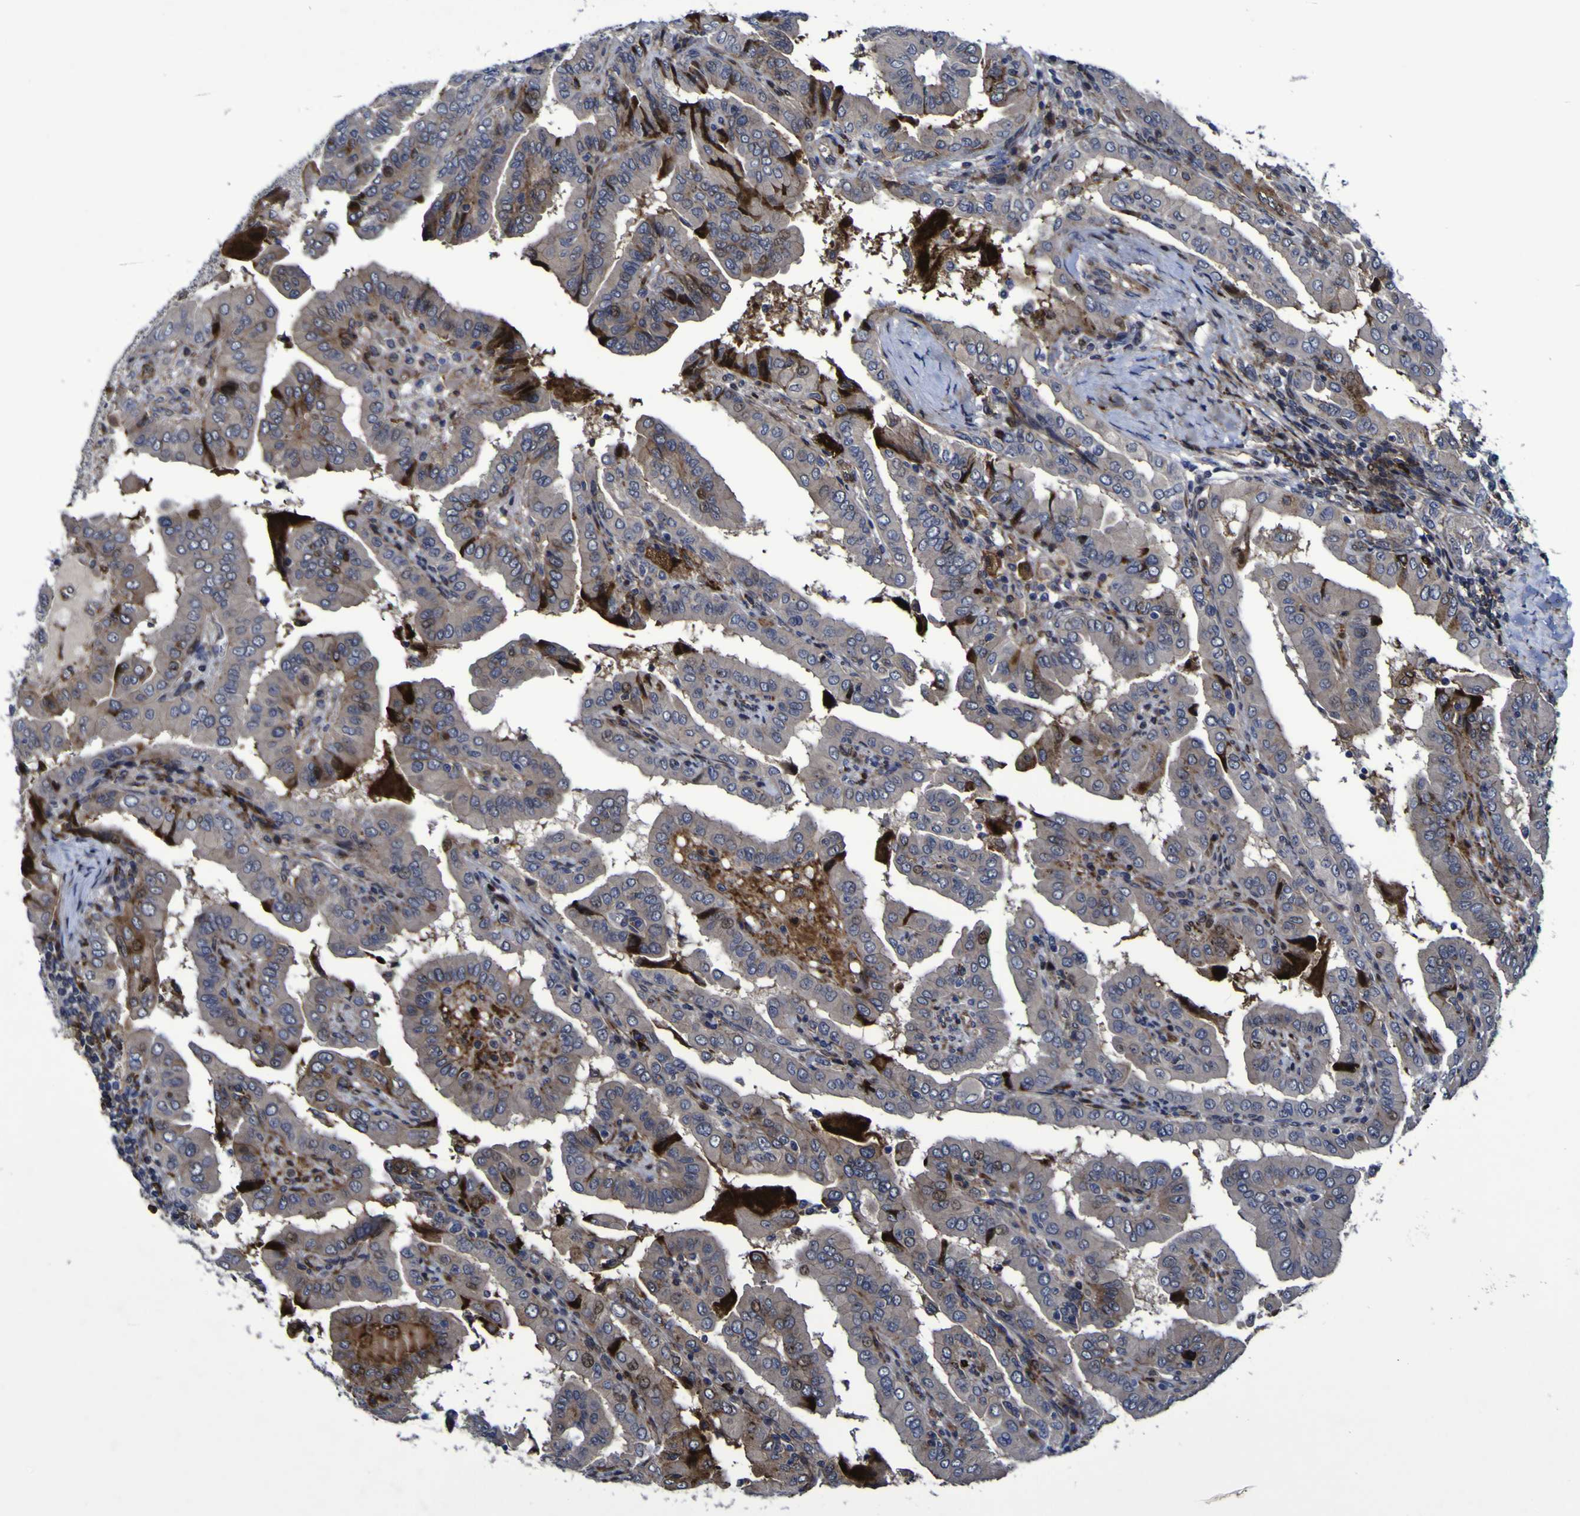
{"staining": {"intensity": "strong", "quantity": "<25%", "location": "cytoplasmic/membranous"}, "tissue": "thyroid cancer", "cell_type": "Tumor cells", "image_type": "cancer", "snomed": [{"axis": "morphology", "description": "Papillary adenocarcinoma, NOS"}, {"axis": "topography", "description": "Thyroid gland"}], "caption": "This is an image of immunohistochemistry (IHC) staining of papillary adenocarcinoma (thyroid), which shows strong positivity in the cytoplasmic/membranous of tumor cells.", "gene": "MGLL", "patient": {"sex": "male", "age": 33}}